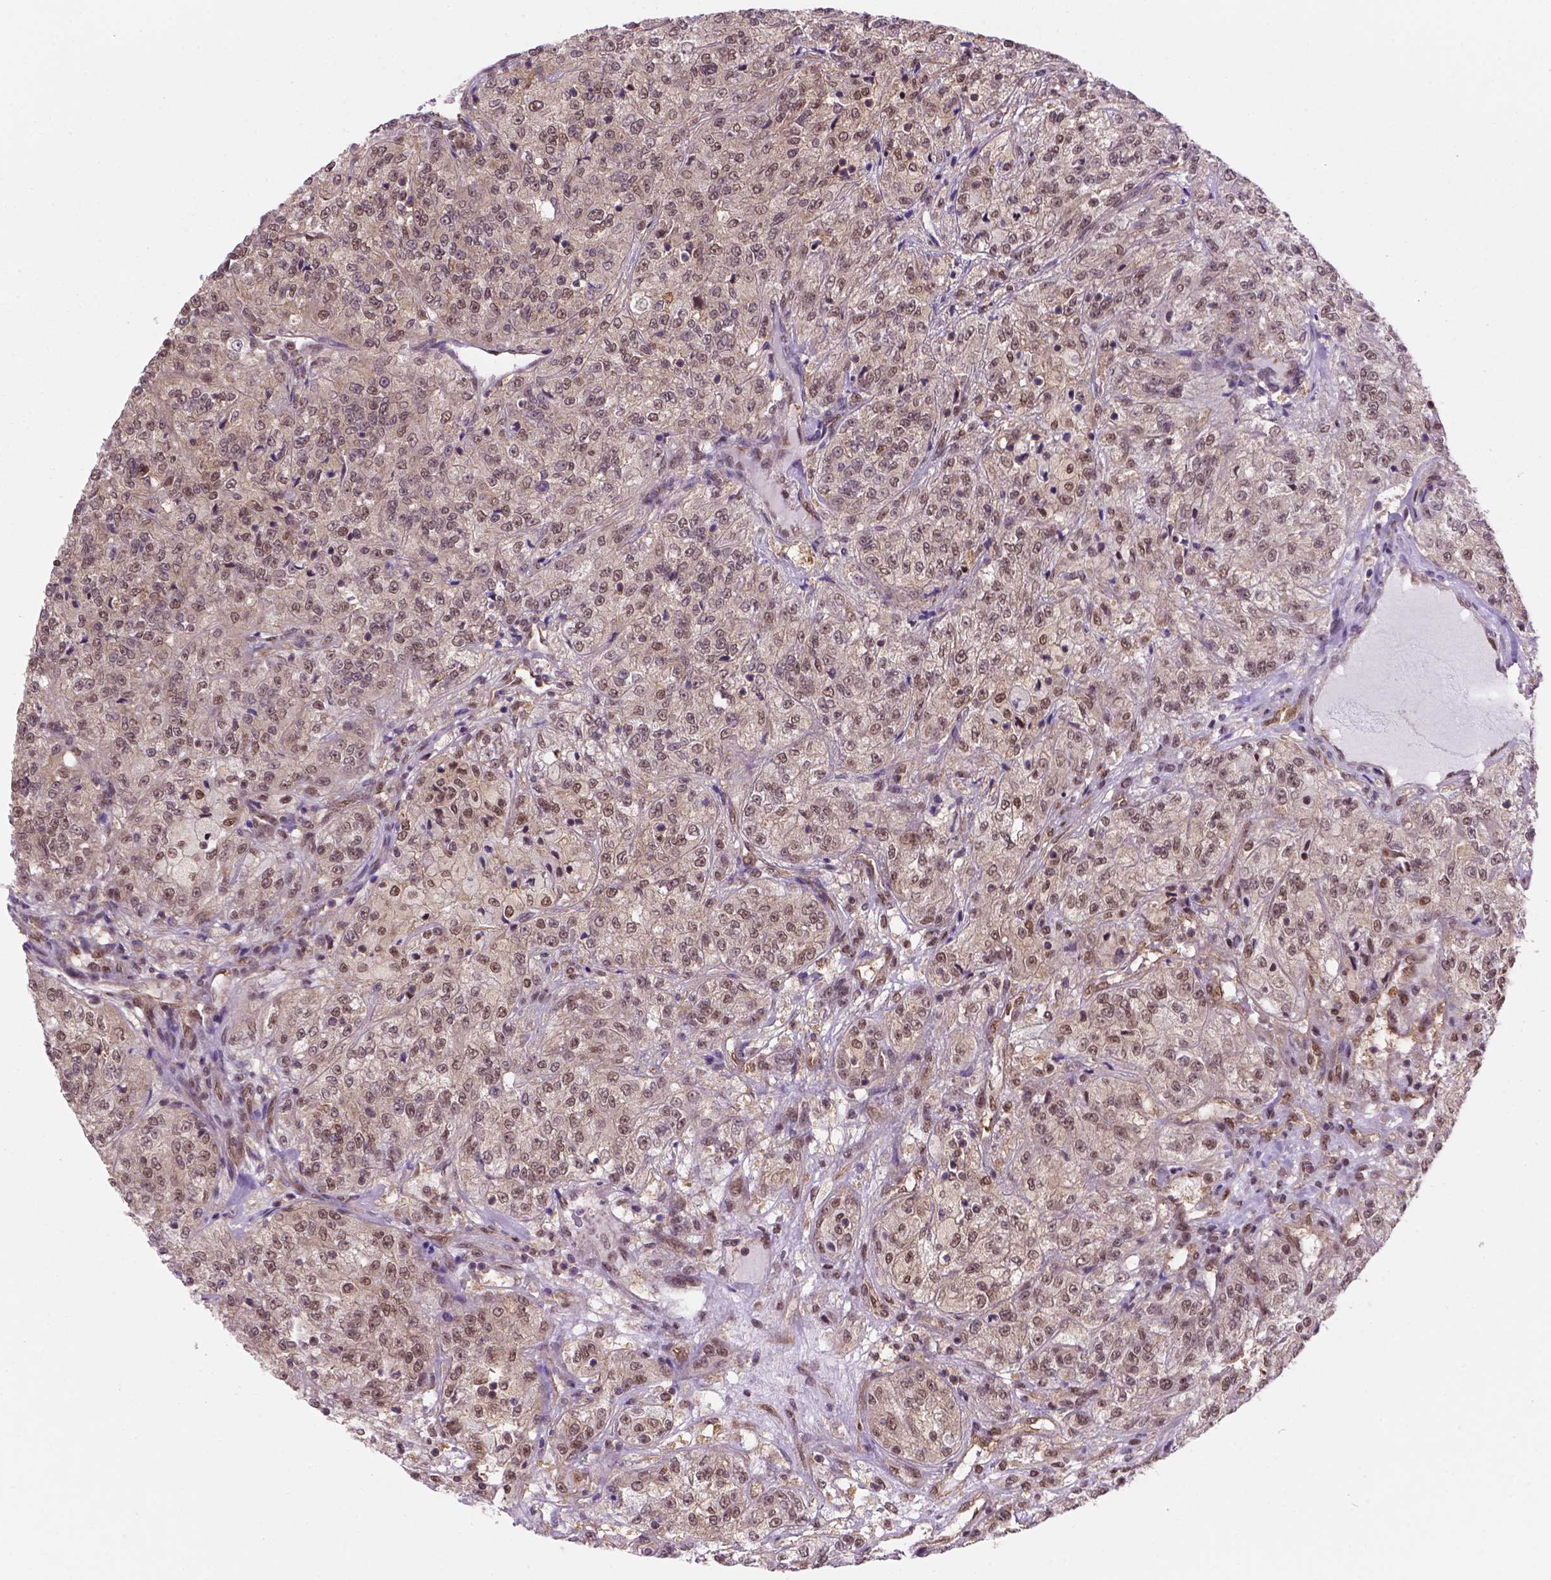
{"staining": {"intensity": "moderate", "quantity": "25%-75%", "location": "cytoplasmic/membranous,nuclear"}, "tissue": "renal cancer", "cell_type": "Tumor cells", "image_type": "cancer", "snomed": [{"axis": "morphology", "description": "Adenocarcinoma, NOS"}, {"axis": "topography", "description": "Kidney"}], "caption": "Immunohistochemistry image of renal adenocarcinoma stained for a protein (brown), which reveals medium levels of moderate cytoplasmic/membranous and nuclear expression in approximately 25%-75% of tumor cells.", "gene": "PSMC2", "patient": {"sex": "female", "age": 63}}